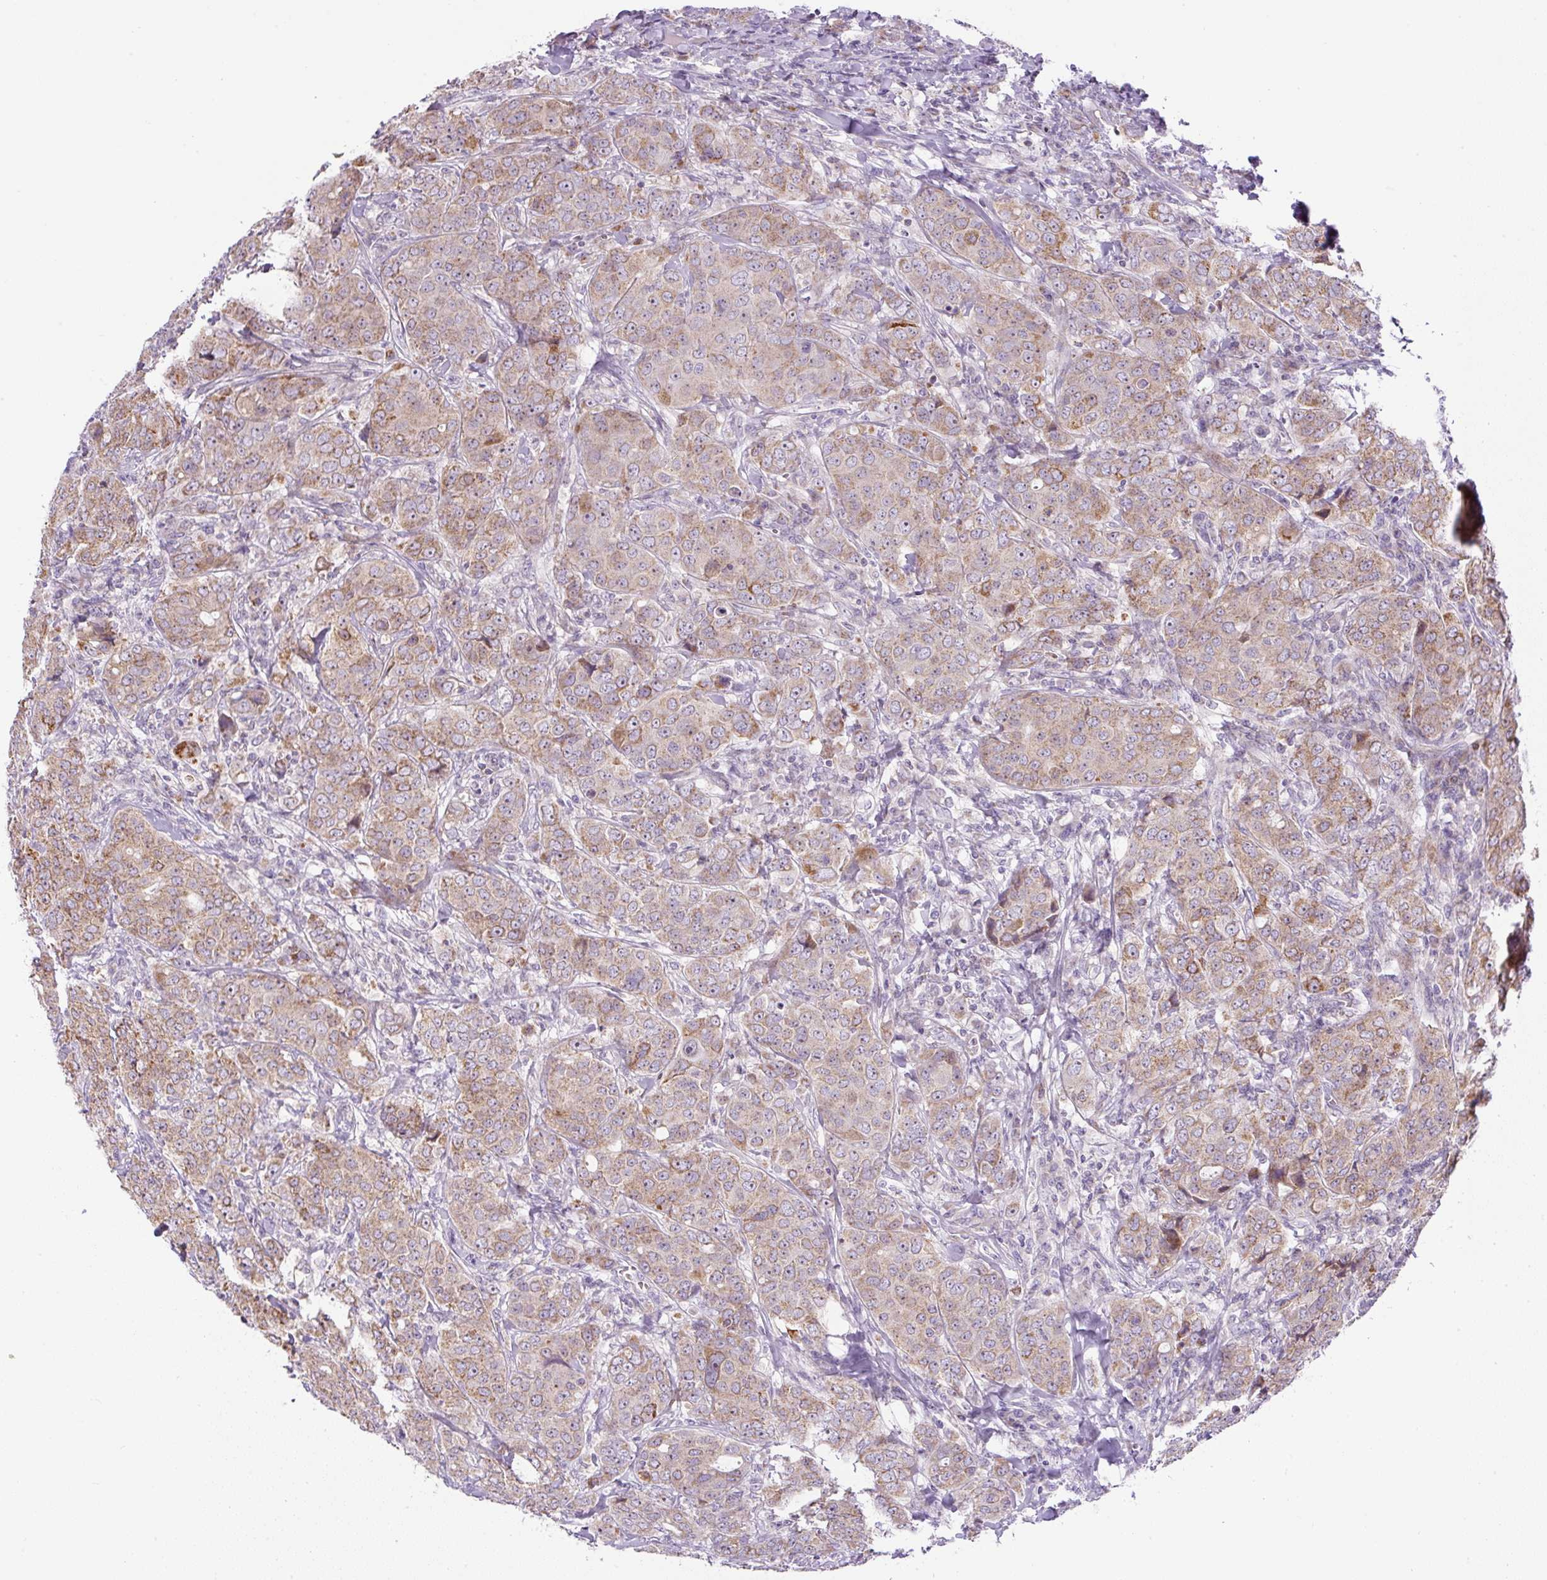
{"staining": {"intensity": "moderate", "quantity": ">75%", "location": "cytoplasmic/membranous"}, "tissue": "breast cancer", "cell_type": "Tumor cells", "image_type": "cancer", "snomed": [{"axis": "morphology", "description": "Duct carcinoma"}, {"axis": "topography", "description": "Breast"}], "caption": "High-magnification brightfield microscopy of breast cancer (infiltrating ductal carcinoma) stained with DAB (brown) and counterstained with hematoxylin (blue). tumor cells exhibit moderate cytoplasmic/membranous expression is identified in about>75% of cells.", "gene": "ZNF596", "patient": {"sex": "female", "age": 43}}